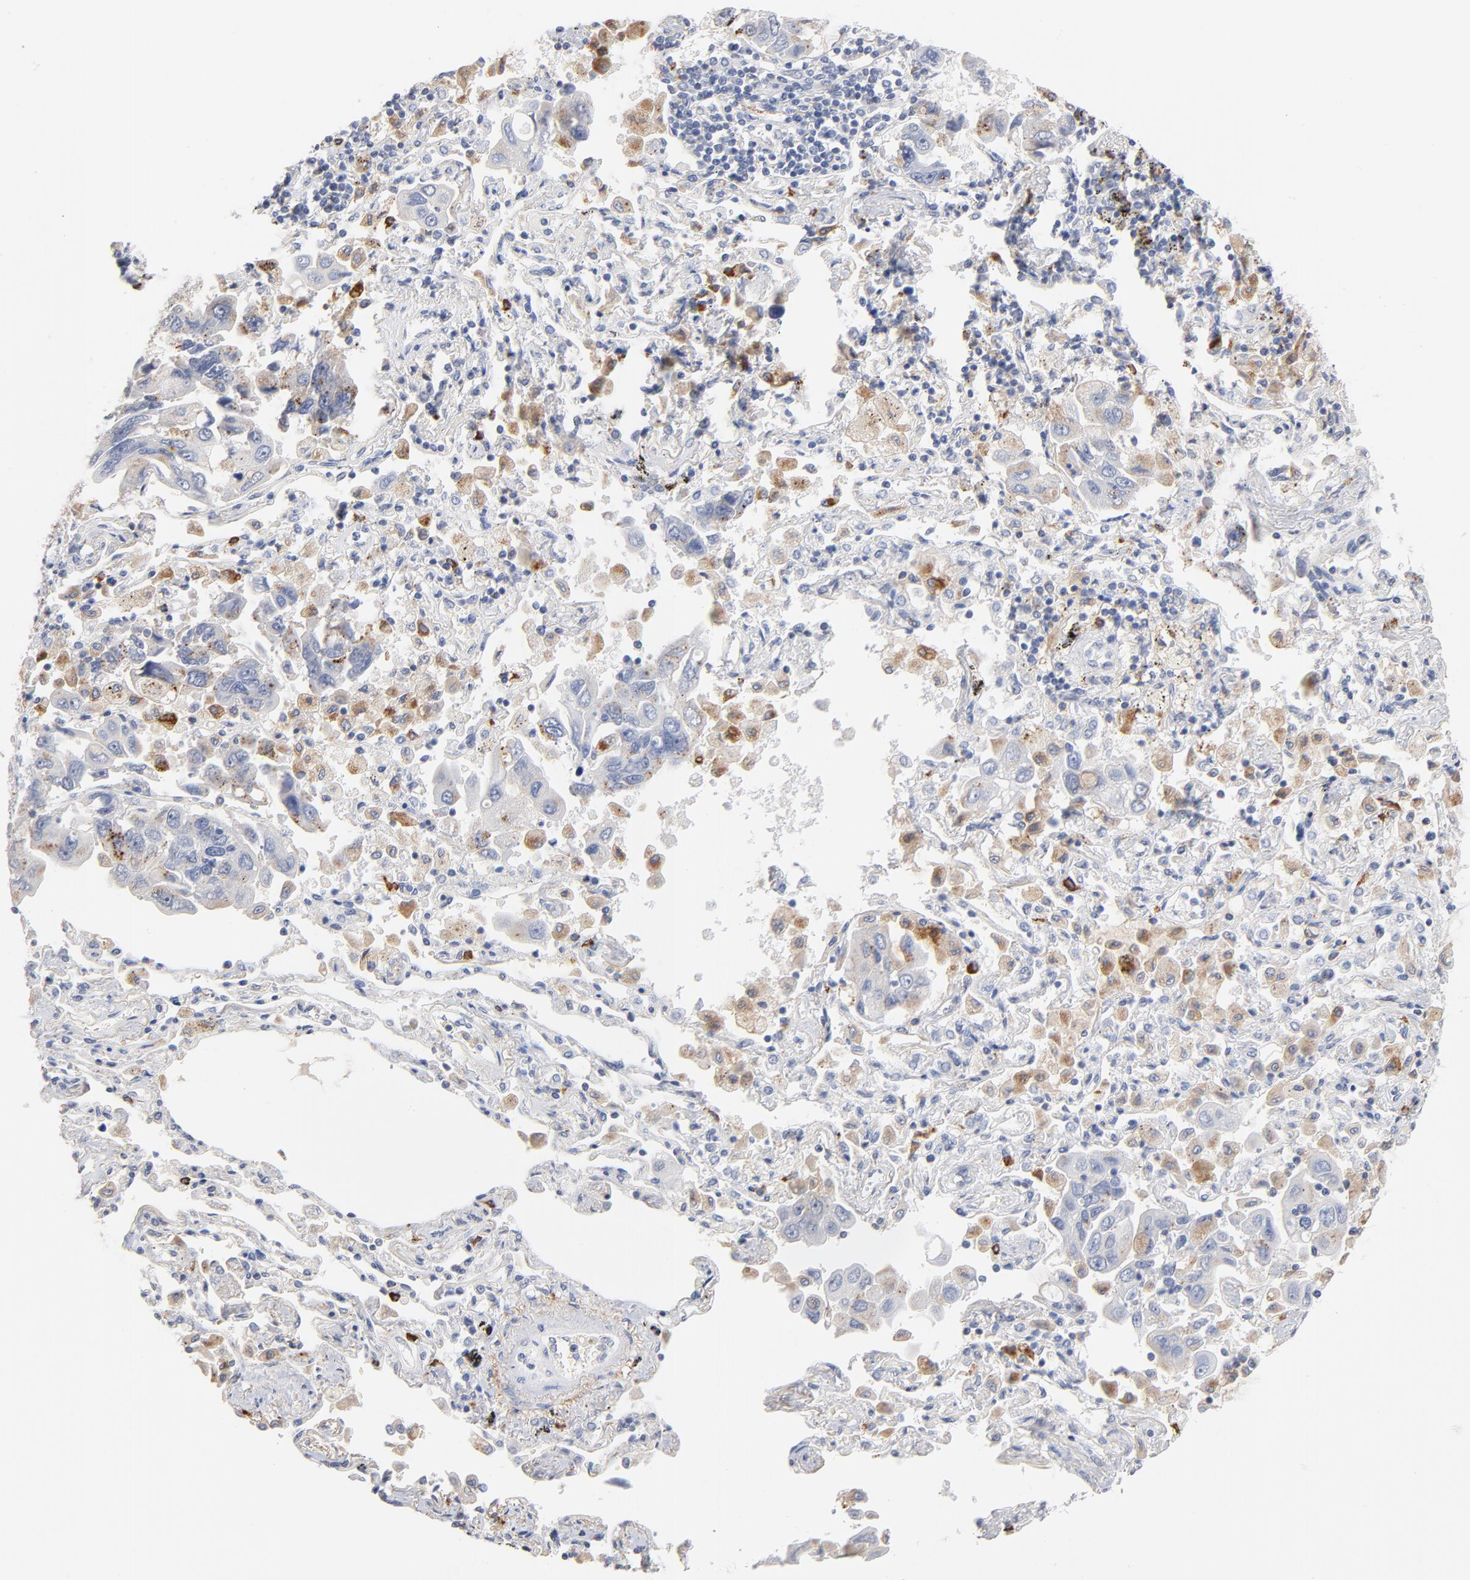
{"staining": {"intensity": "weak", "quantity": "25%-75%", "location": "cytoplasmic/membranous"}, "tissue": "lung cancer", "cell_type": "Tumor cells", "image_type": "cancer", "snomed": [{"axis": "morphology", "description": "Adenocarcinoma, NOS"}, {"axis": "topography", "description": "Lung"}], "caption": "Tumor cells reveal low levels of weak cytoplasmic/membranous expression in approximately 25%-75% of cells in lung cancer (adenocarcinoma).", "gene": "LTBP2", "patient": {"sex": "male", "age": 64}}